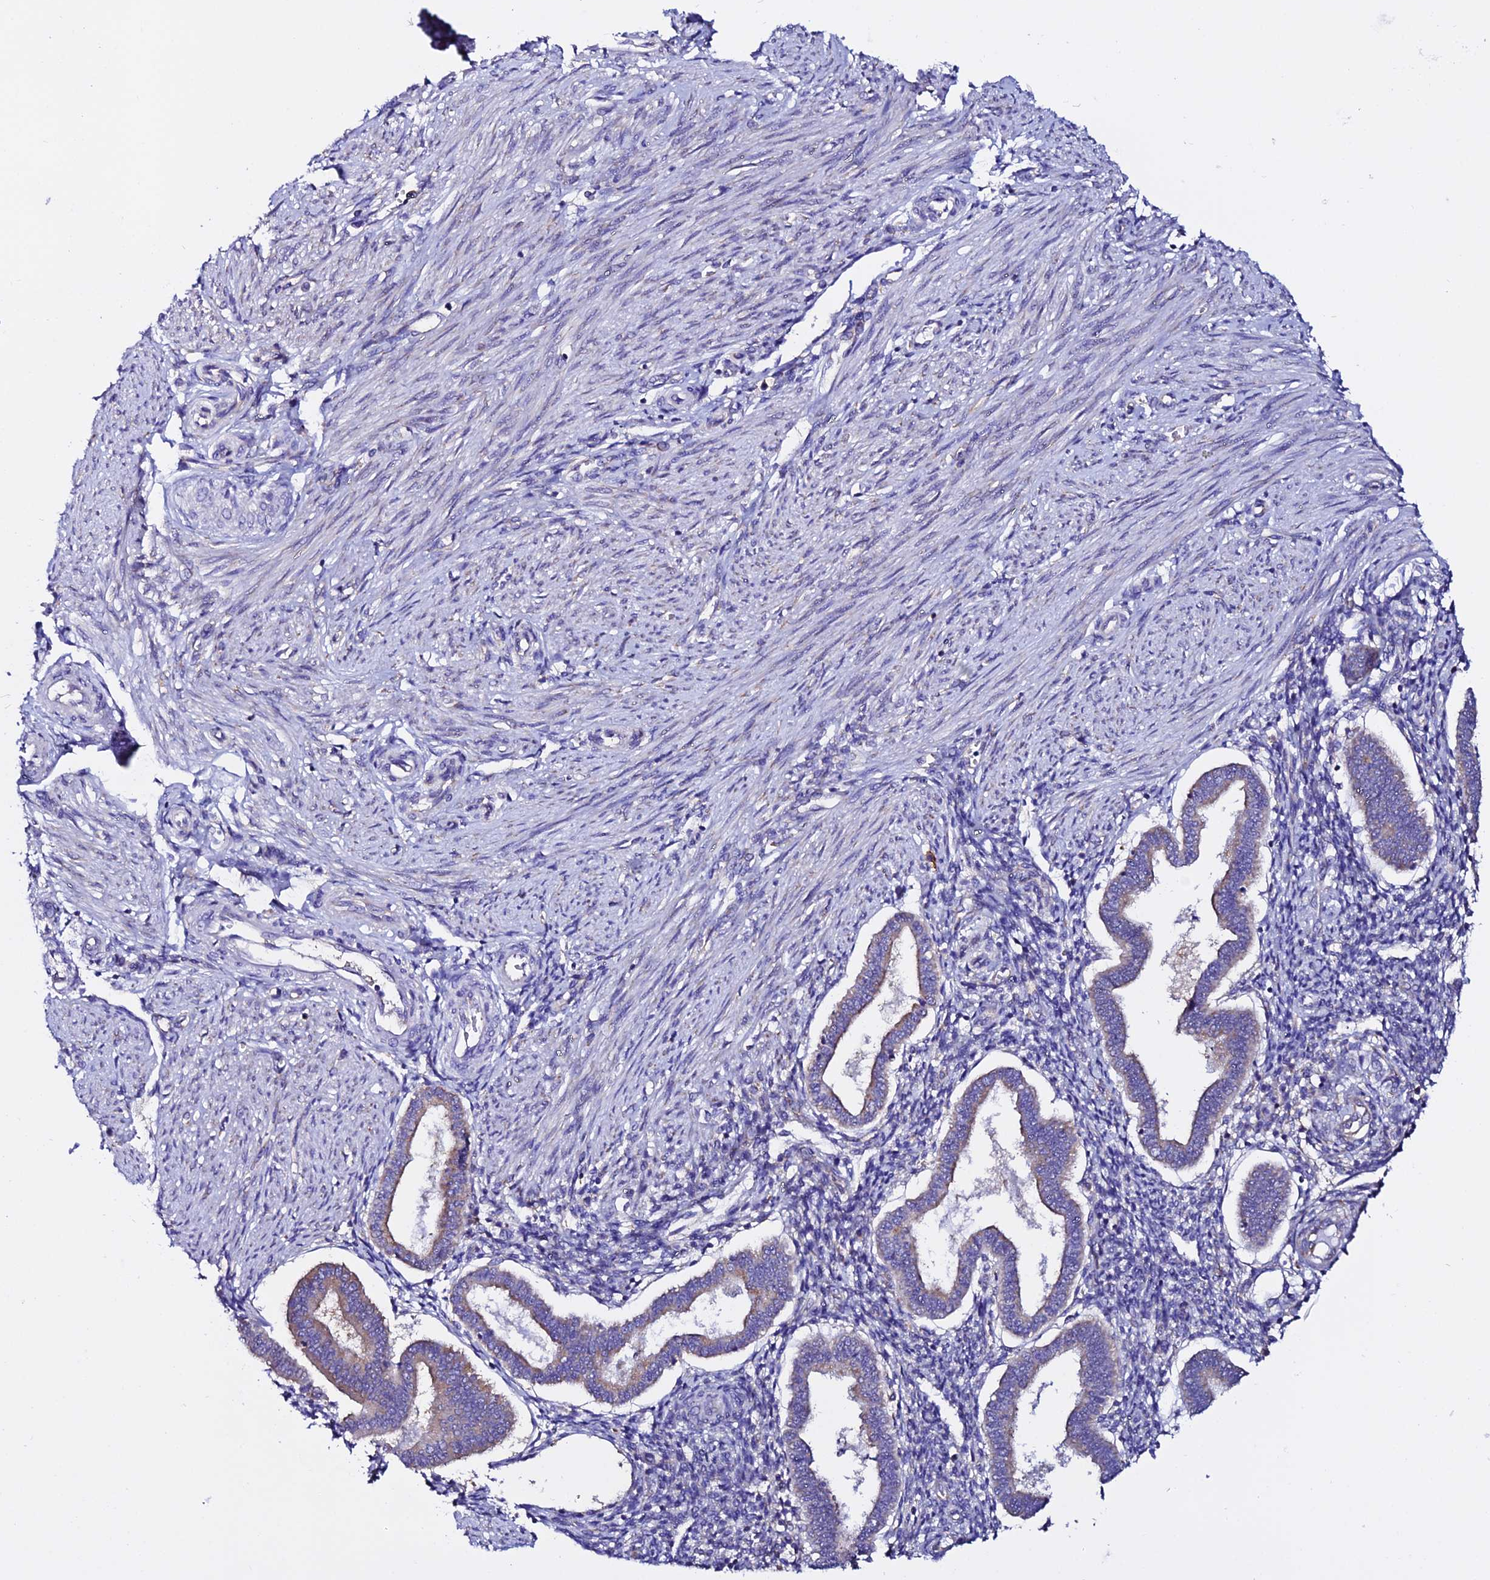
{"staining": {"intensity": "moderate", "quantity": "<25%", "location": "cytoplasmic/membranous"}, "tissue": "endometrium", "cell_type": "Cells in endometrial stroma", "image_type": "normal", "snomed": [{"axis": "morphology", "description": "Normal tissue, NOS"}, {"axis": "topography", "description": "Endometrium"}], "caption": "Moderate cytoplasmic/membranous protein staining is seen in approximately <25% of cells in endometrial stroma in endometrium.", "gene": "EEF1G", "patient": {"sex": "female", "age": 24}}